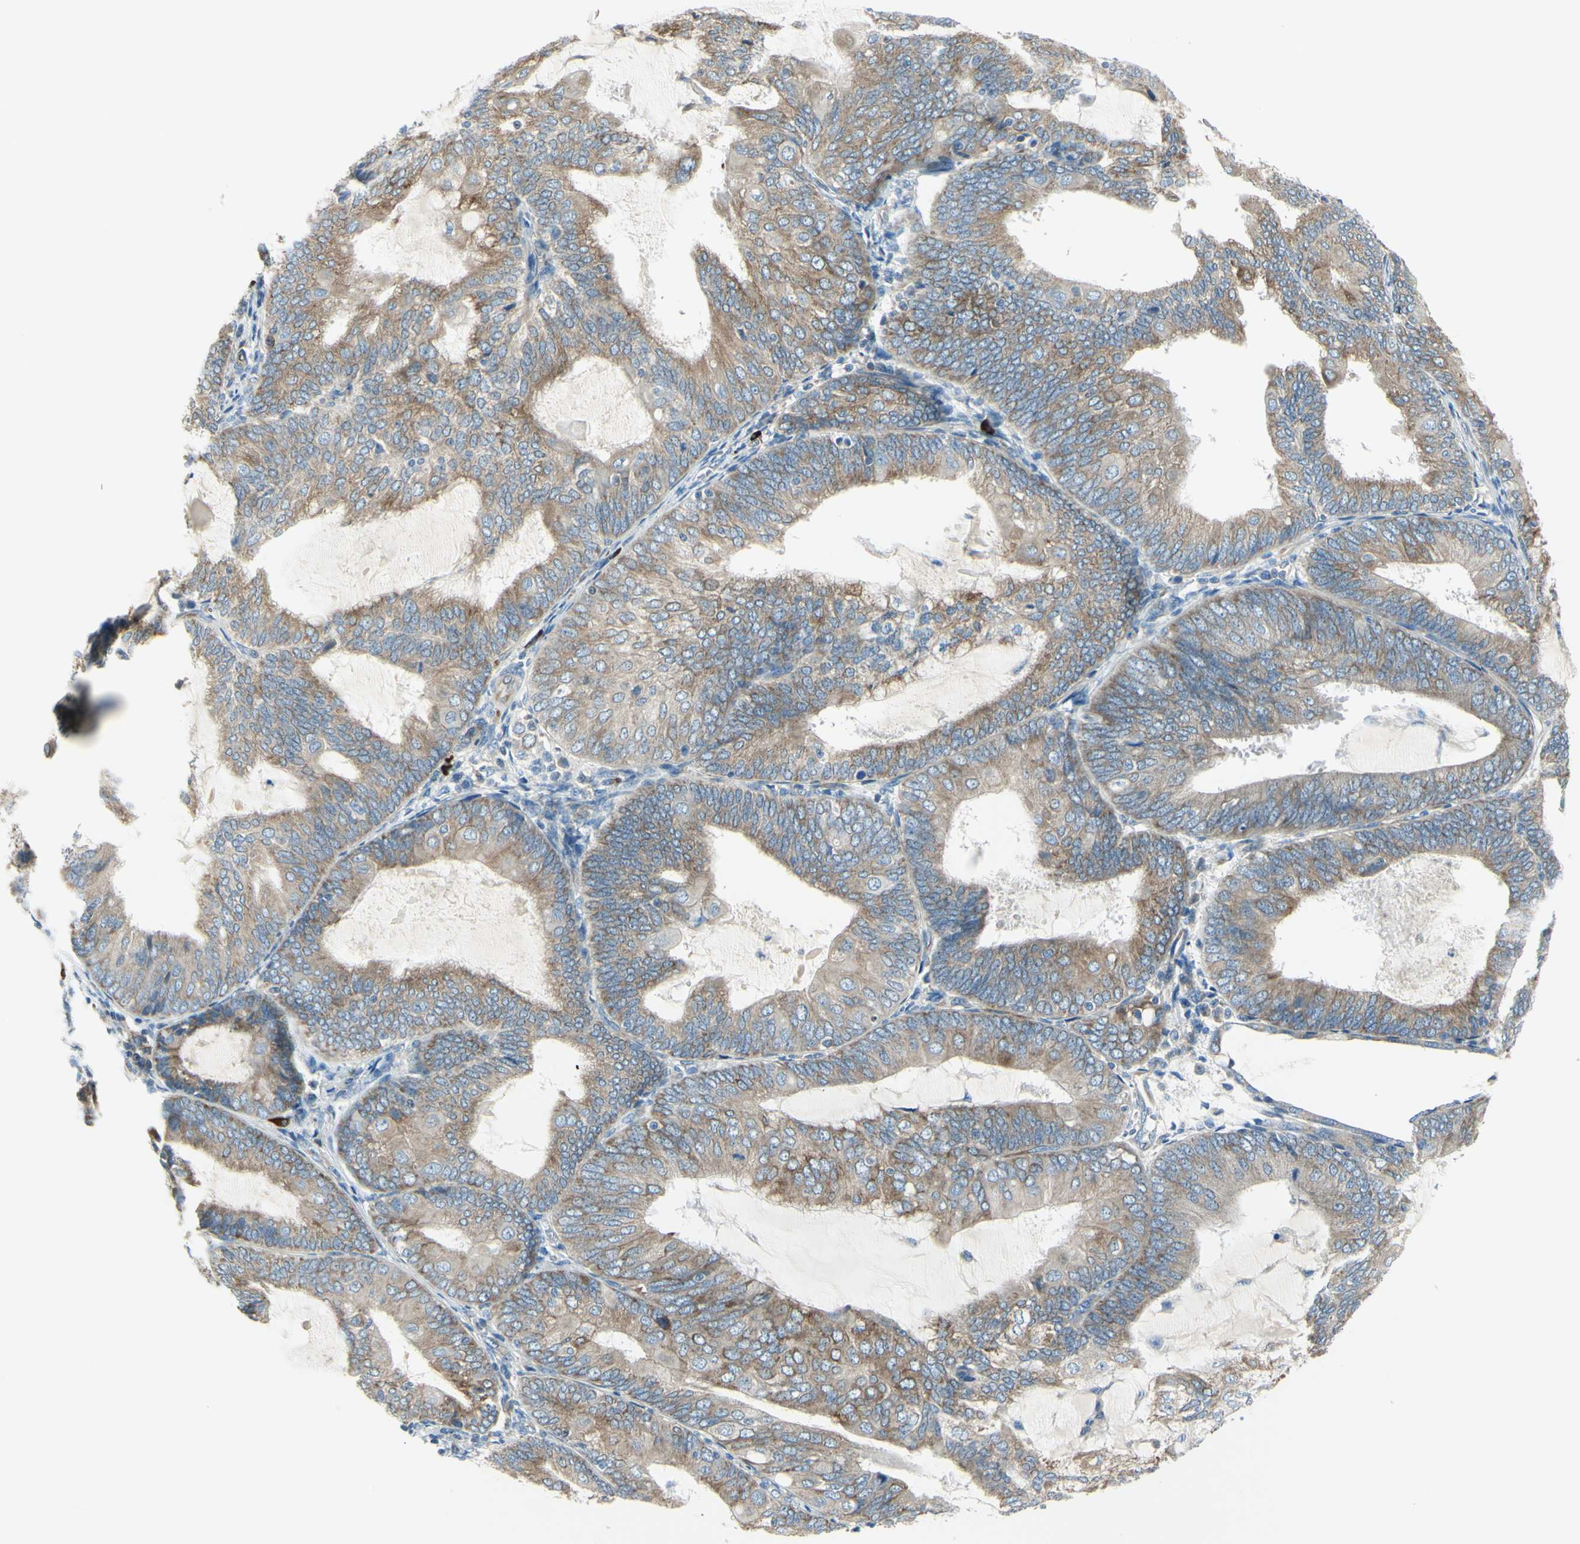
{"staining": {"intensity": "moderate", "quantity": ">75%", "location": "cytoplasmic/membranous"}, "tissue": "endometrial cancer", "cell_type": "Tumor cells", "image_type": "cancer", "snomed": [{"axis": "morphology", "description": "Adenocarcinoma, NOS"}, {"axis": "topography", "description": "Endometrium"}], "caption": "The immunohistochemical stain labels moderate cytoplasmic/membranous expression in tumor cells of endometrial cancer (adenocarcinoma) tissue.", "gene": "SELENOS", "patient": {"sex": "female", "age": 81}}